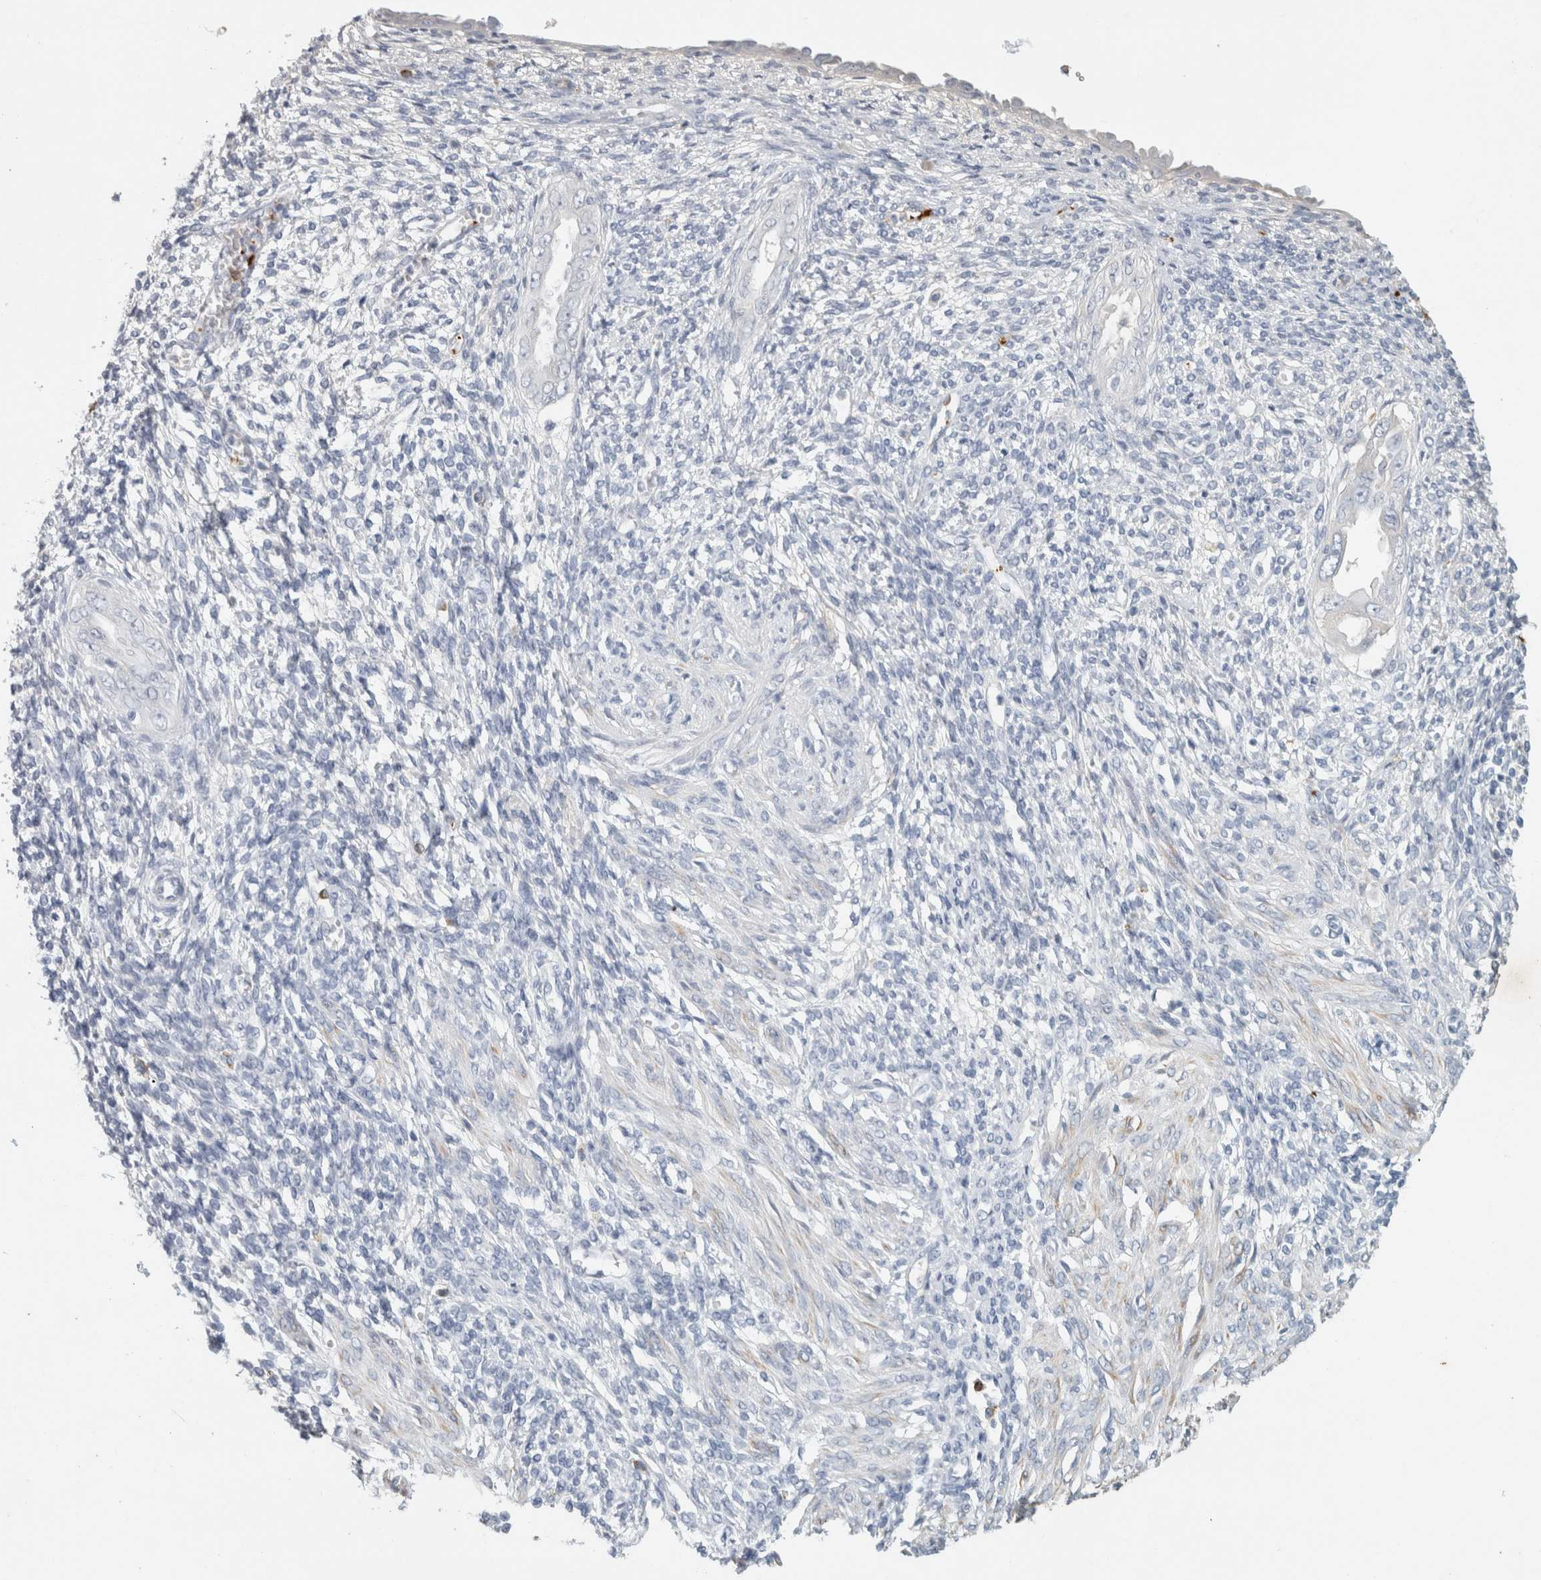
{"staining": {"intensity": "negative", "quantity": "none", "location": "none"}, "tissue": "endometrium", "cell_type": "Cells in endometrial stroma", "image_type": "normal", "snomed": [{"axis": "morphology", "description": "Normal tissue, NOS"}, {"axis": "topography", "description": "Endometrium"}], "caption": "Immunohistochemical staining of normal endometrium shows no significant expression in cells in endometrial stroma.", "gene": "CD36", "patient": {"sex": "female", "age": 66}}